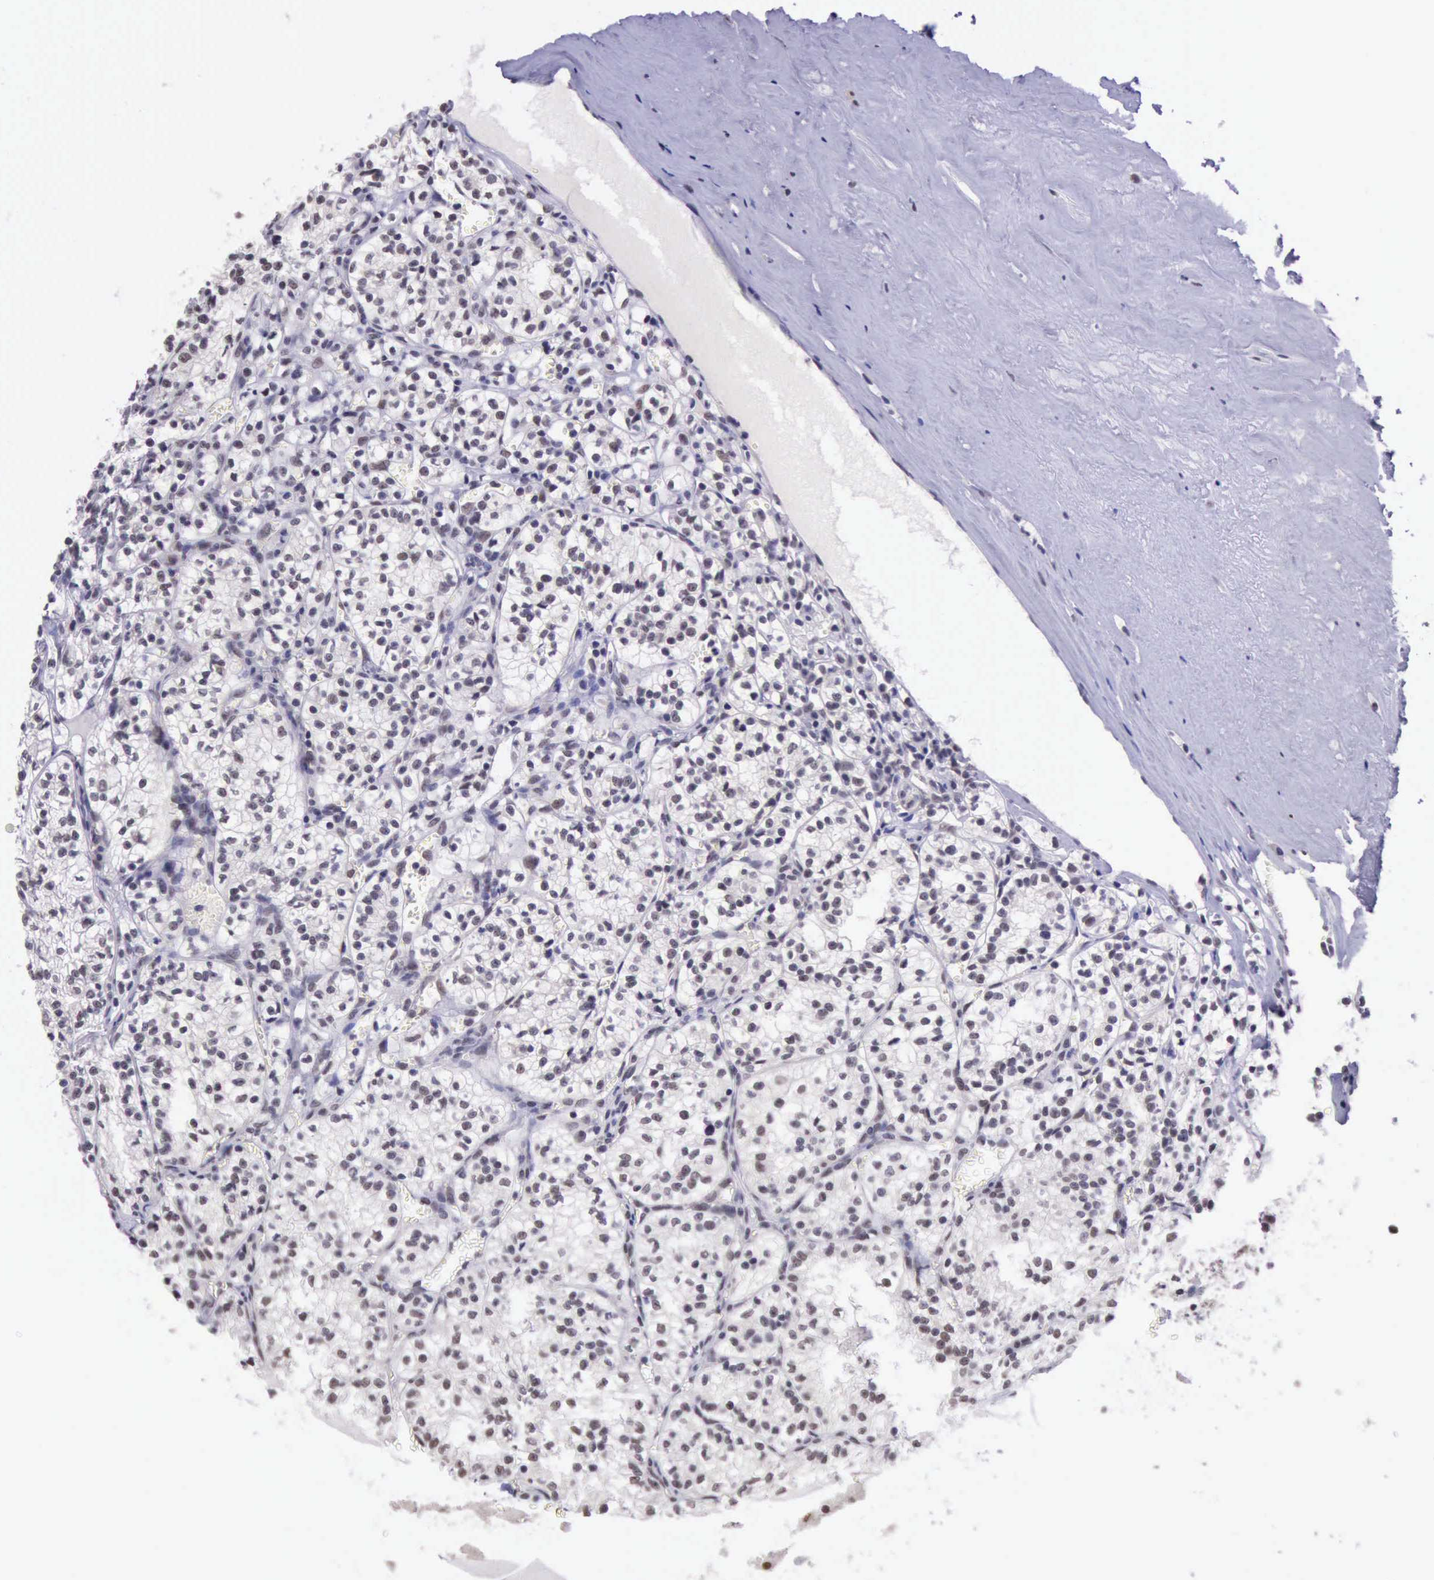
{"staining": {"intensity": "moderate", "quantity": "25%-75%", "location": "nuclear"}, "tissue": "renal cancer", "cell_type": "Tumor cells", "image_type": "cancer", "snomed": [{"axis": "morphology", "description": "Adenocarcinoma, NOS"}, {"axis": "topography", "description": "Kidney"}], "caption": "DAB immunohistochemical staining of human adenocarcinoma (renal) demonstrates moderate nuclear protein expression in approximately 25%-75% of tumor cells.", "gene": "PRPF39", "patient": {"sex": "male", "age": 61}}